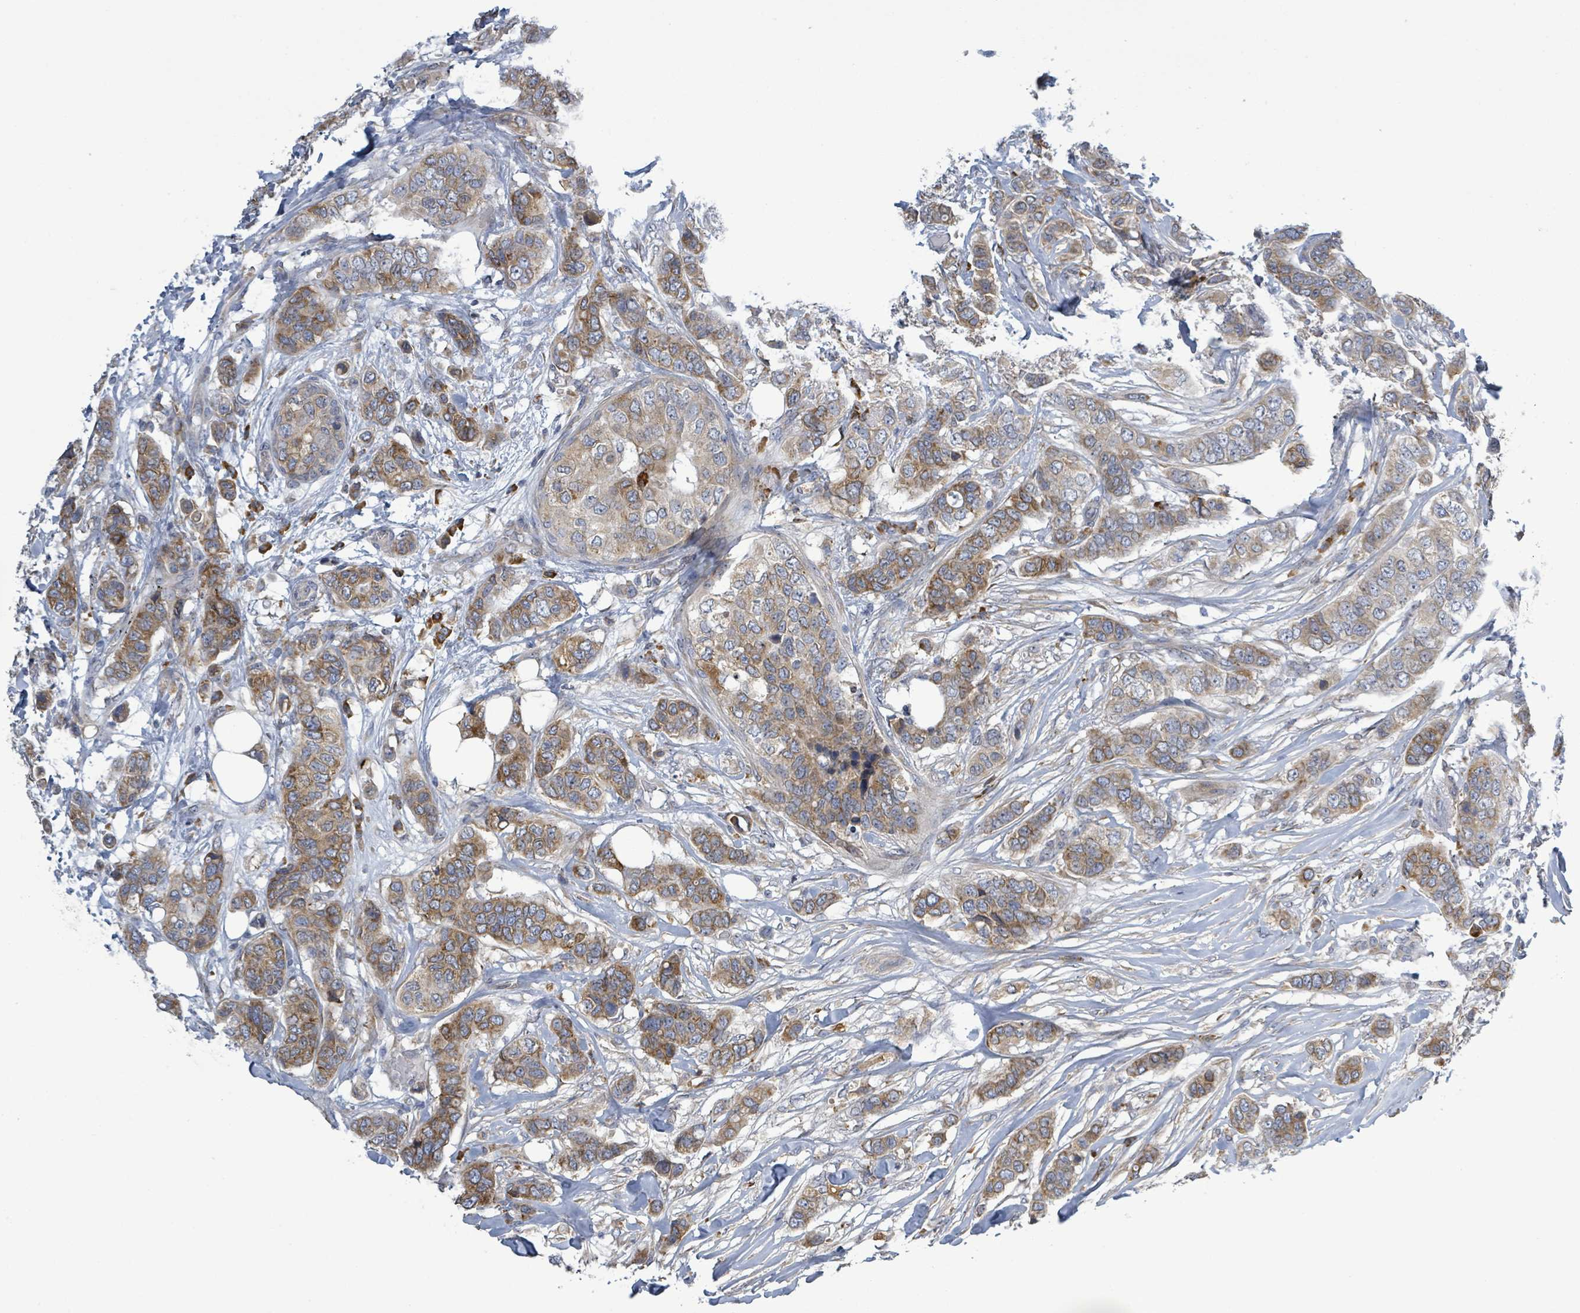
{"staining": {"intensity": "moderate", "quantity": ">75%", "location": "cytoplasmic/membranous"}, "tissue": "breast cancer", "cell_type": "Tumor cells", "image_type": "cancer", "snomed": [{"axis": "morphology", "description": "Lobular carcinoma"}, {"axis": "topography", "description": "Breast"}], "caption": "DAB (3,3'-diaminobenzidine) immunohistochemical staining of lobular carcinoma (breast) shows moderate cytoplasmic/membranous protein staining in about >75% of tumor cells.", "gene": "ATP13A1", "patient": {"sex": "female", "age": 51}}